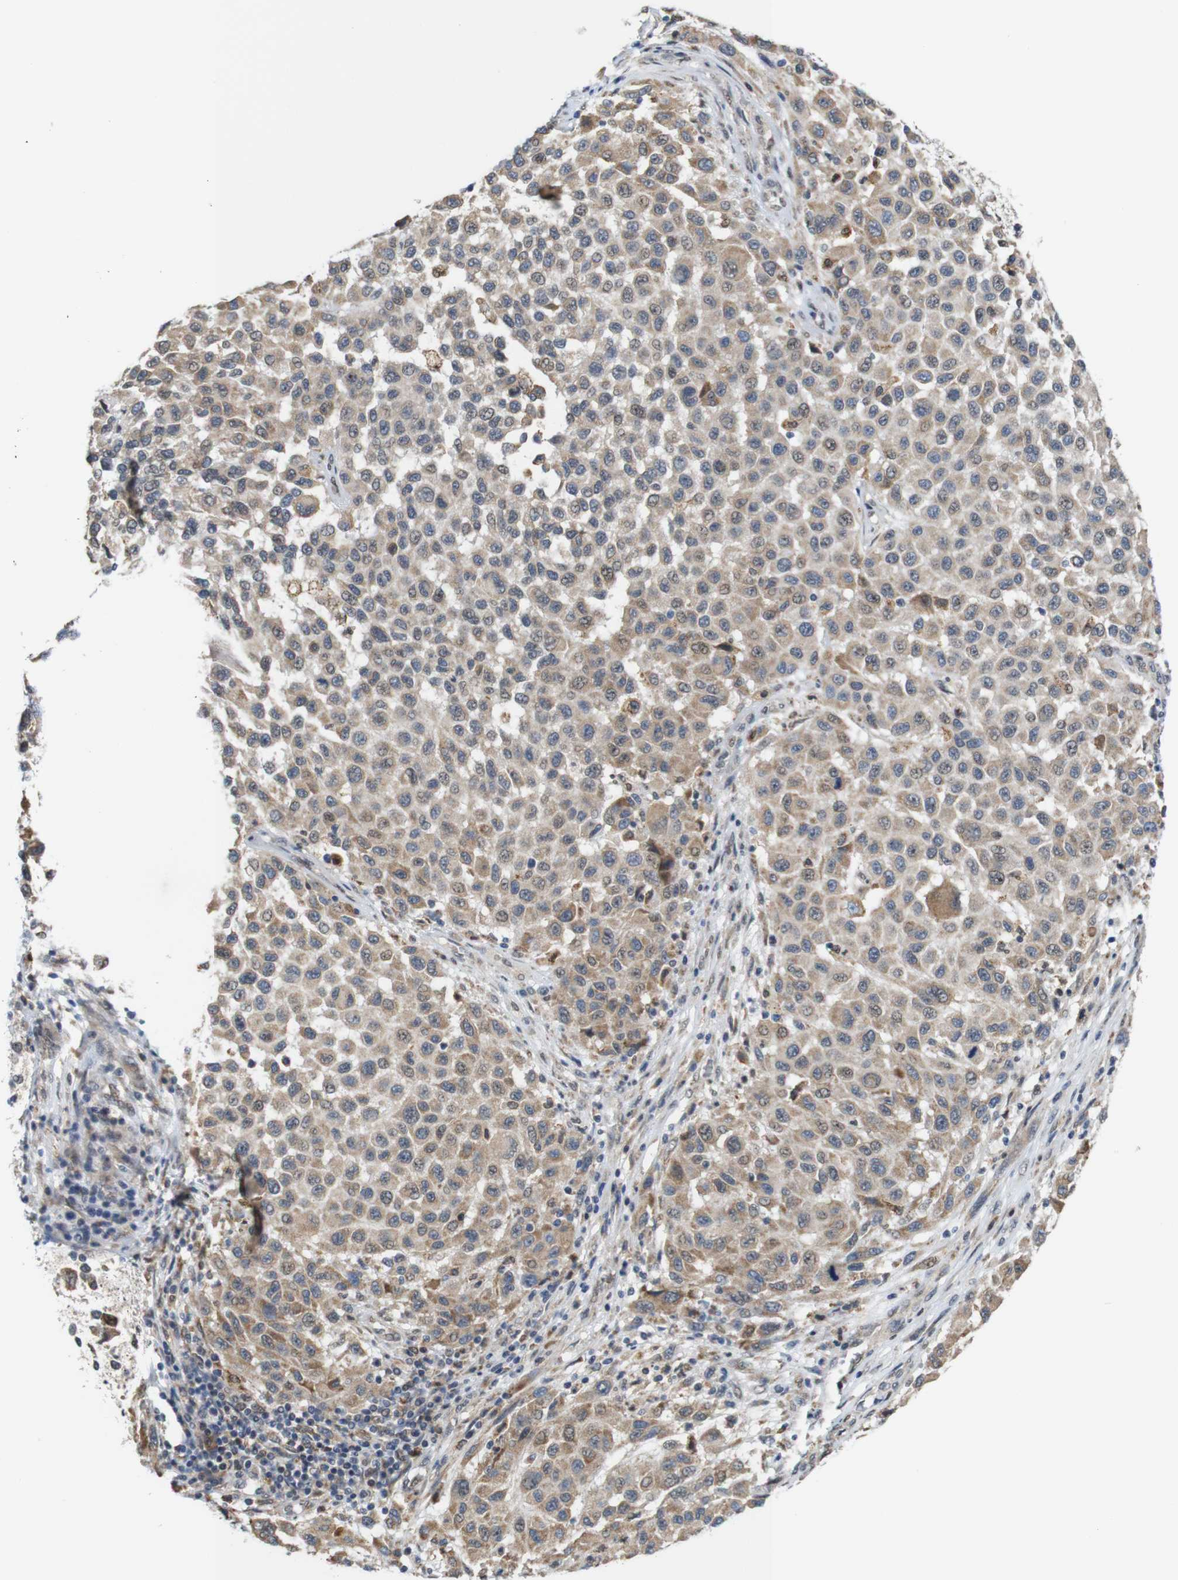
{"staining": {"intensity": "weak", "quantity": ">75%", "location": "cytoplasmic/membranous,nuclear"}, "tissue": "melanoma", "cell_type": "Tumor cells", "image_type": "cancer", "snomed": [{"axis": "morphology", "description": "Malignant melanoma, Metastatic site"}, {"axis": "topography", "description": "Lymph node"}], "caption": "High-power microscopy captured an immunohistochemistry (IHC) histopathology image of melanoma, revealing weak cytoplasmic/membranous and nuclear expression in about >75% of tumor cells. (DAB = brown stain, brightfield microscopy at high magnification).", "gene": "PNMA8A", "patient": {"sex": "male", "age": 61}}